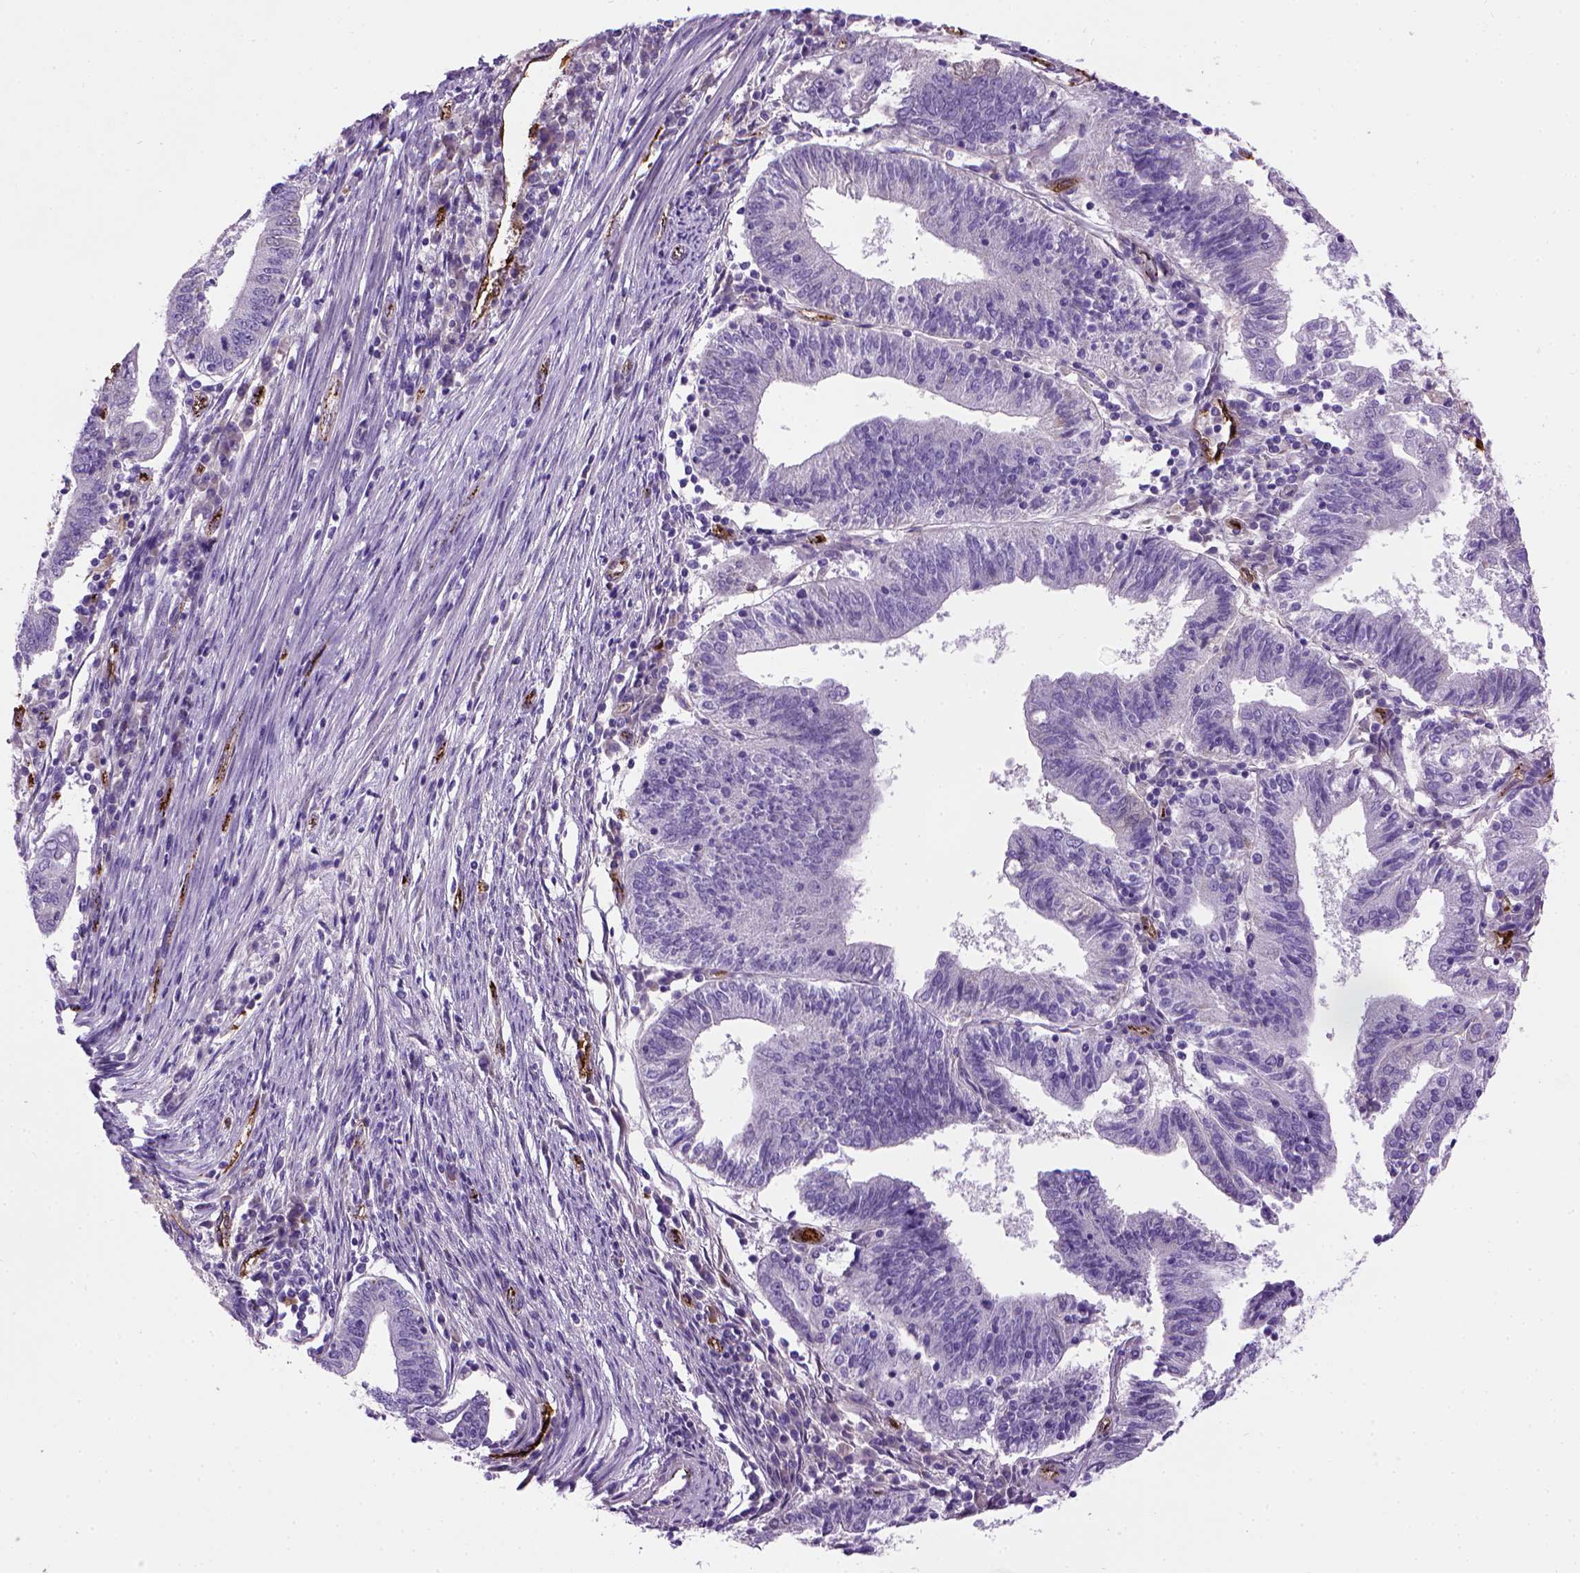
{"staining": {"intensity": "negative", "quantity": "none", "location": "none"}, "tissue": "endometrial cancer", "cell_type": "Tumor cells", "image_type": "cancer", "snomed": [{"axis": "morphology", "description": "Adenocarcinoma, NOS"}, {"axis": "topography", "description": "Endometrium"}], "caption": "Histopathology image shows no significant protein expression in tumor cells of adenocarcinoma (endometrial). (DAB immunohistochemistry with hematoxylin counter stain).", "gene": "VWF", "patient": {"sex": "female", "age": 82}}